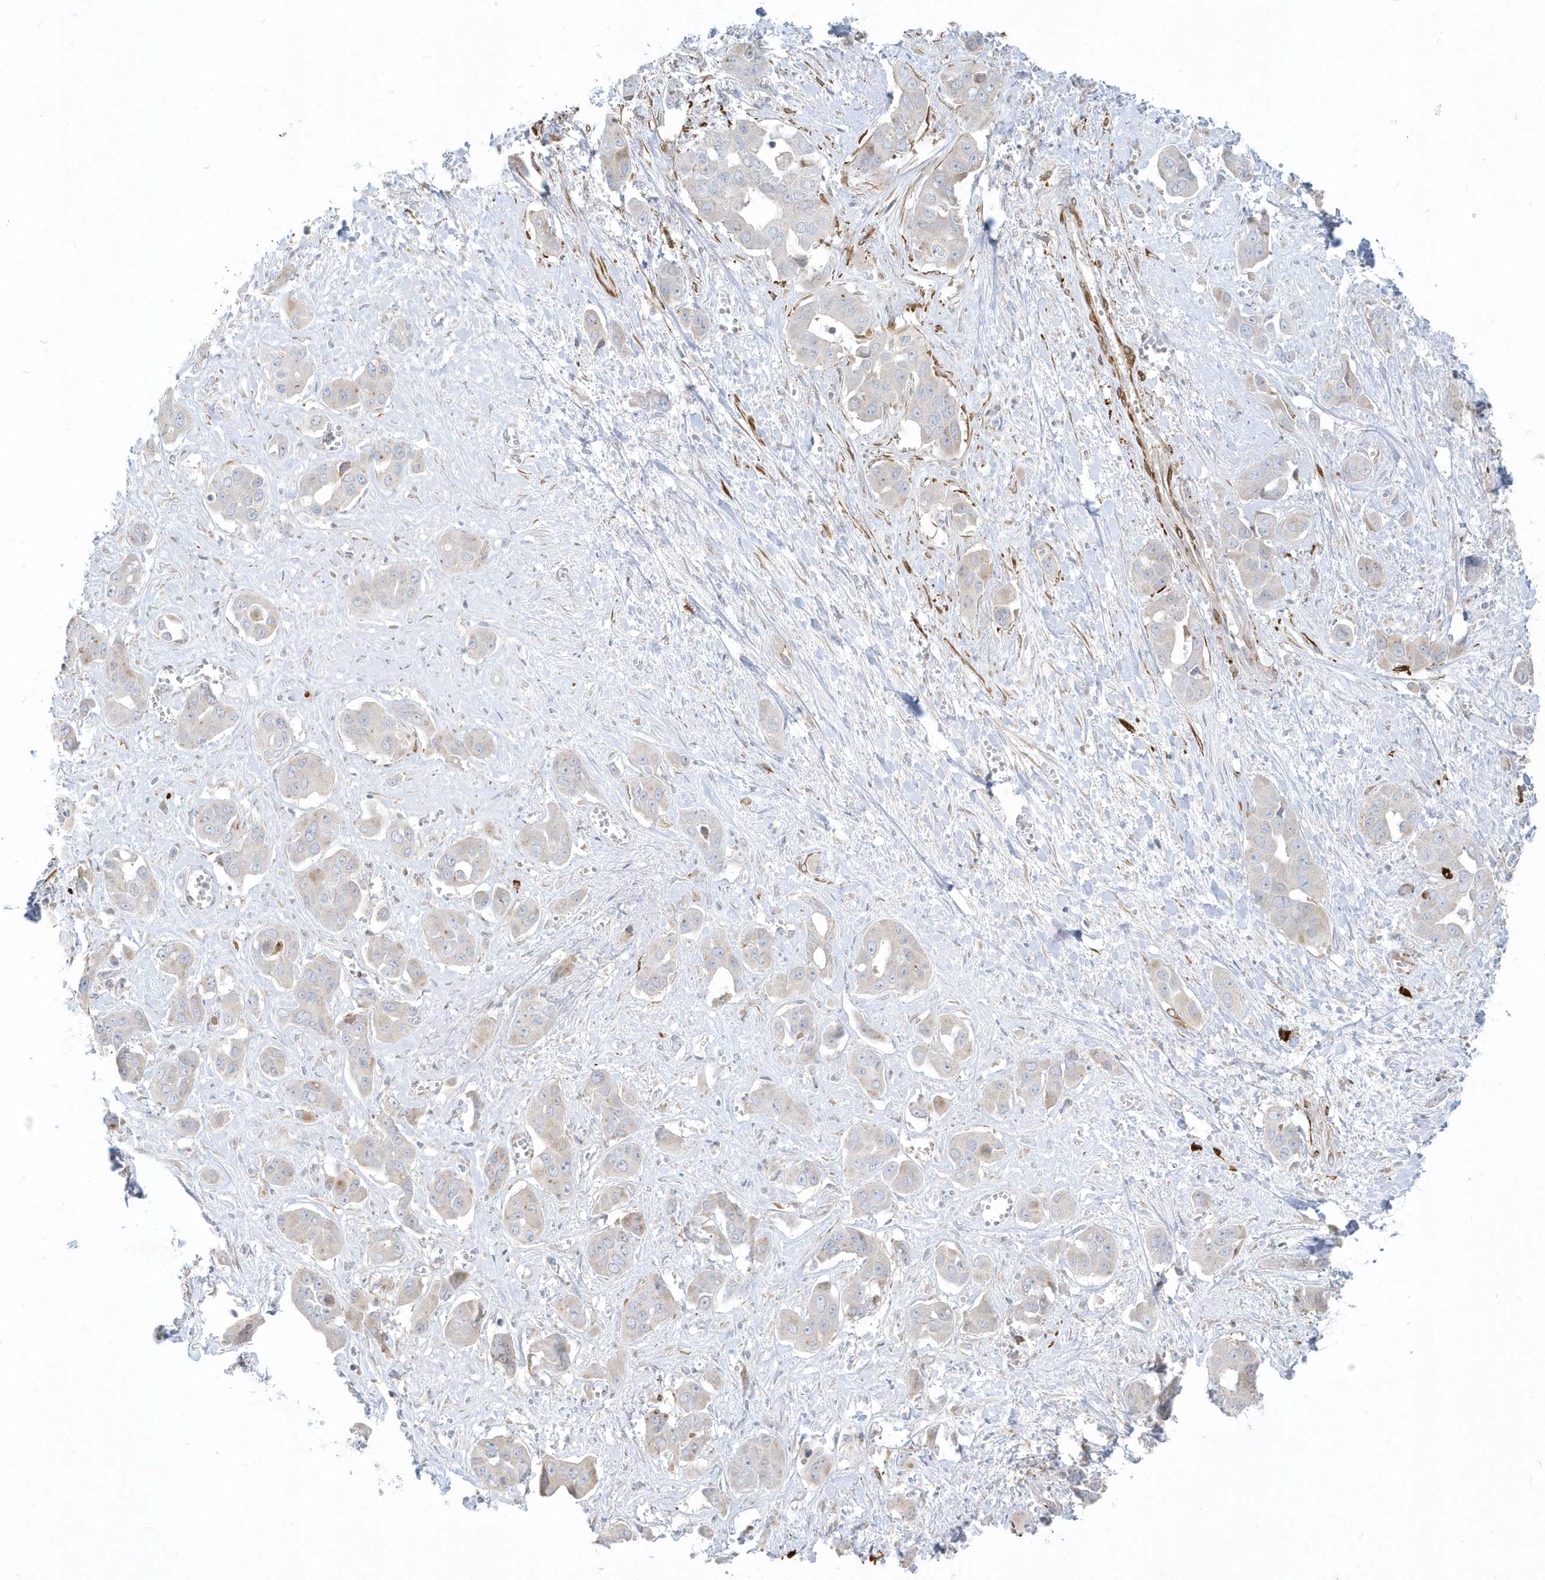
{"staining": {"intensity": "negative", "quantity": "none", "location": "none"}, "tissue": "liver cancer", "cell_type": "Tumor cells", "image_type": "cancer", "snomed": [{"axis": "morphology", "description": "Cholangiocarcinoma"}, {"axis": "topography", "description": "Liver"}], "caption": "DAB immunohistochemical staining of liver cancer (cholangiocarcinoma) exhibits no significant positivity in tumor cells. (Stains: DAB immunohistochemistry (IHC) with hematoxylin counter stain, Microscopy: brightfield microscopy at high magnification).", "gene": "THADA", "patient": {"sex": "female", "age": 52}}